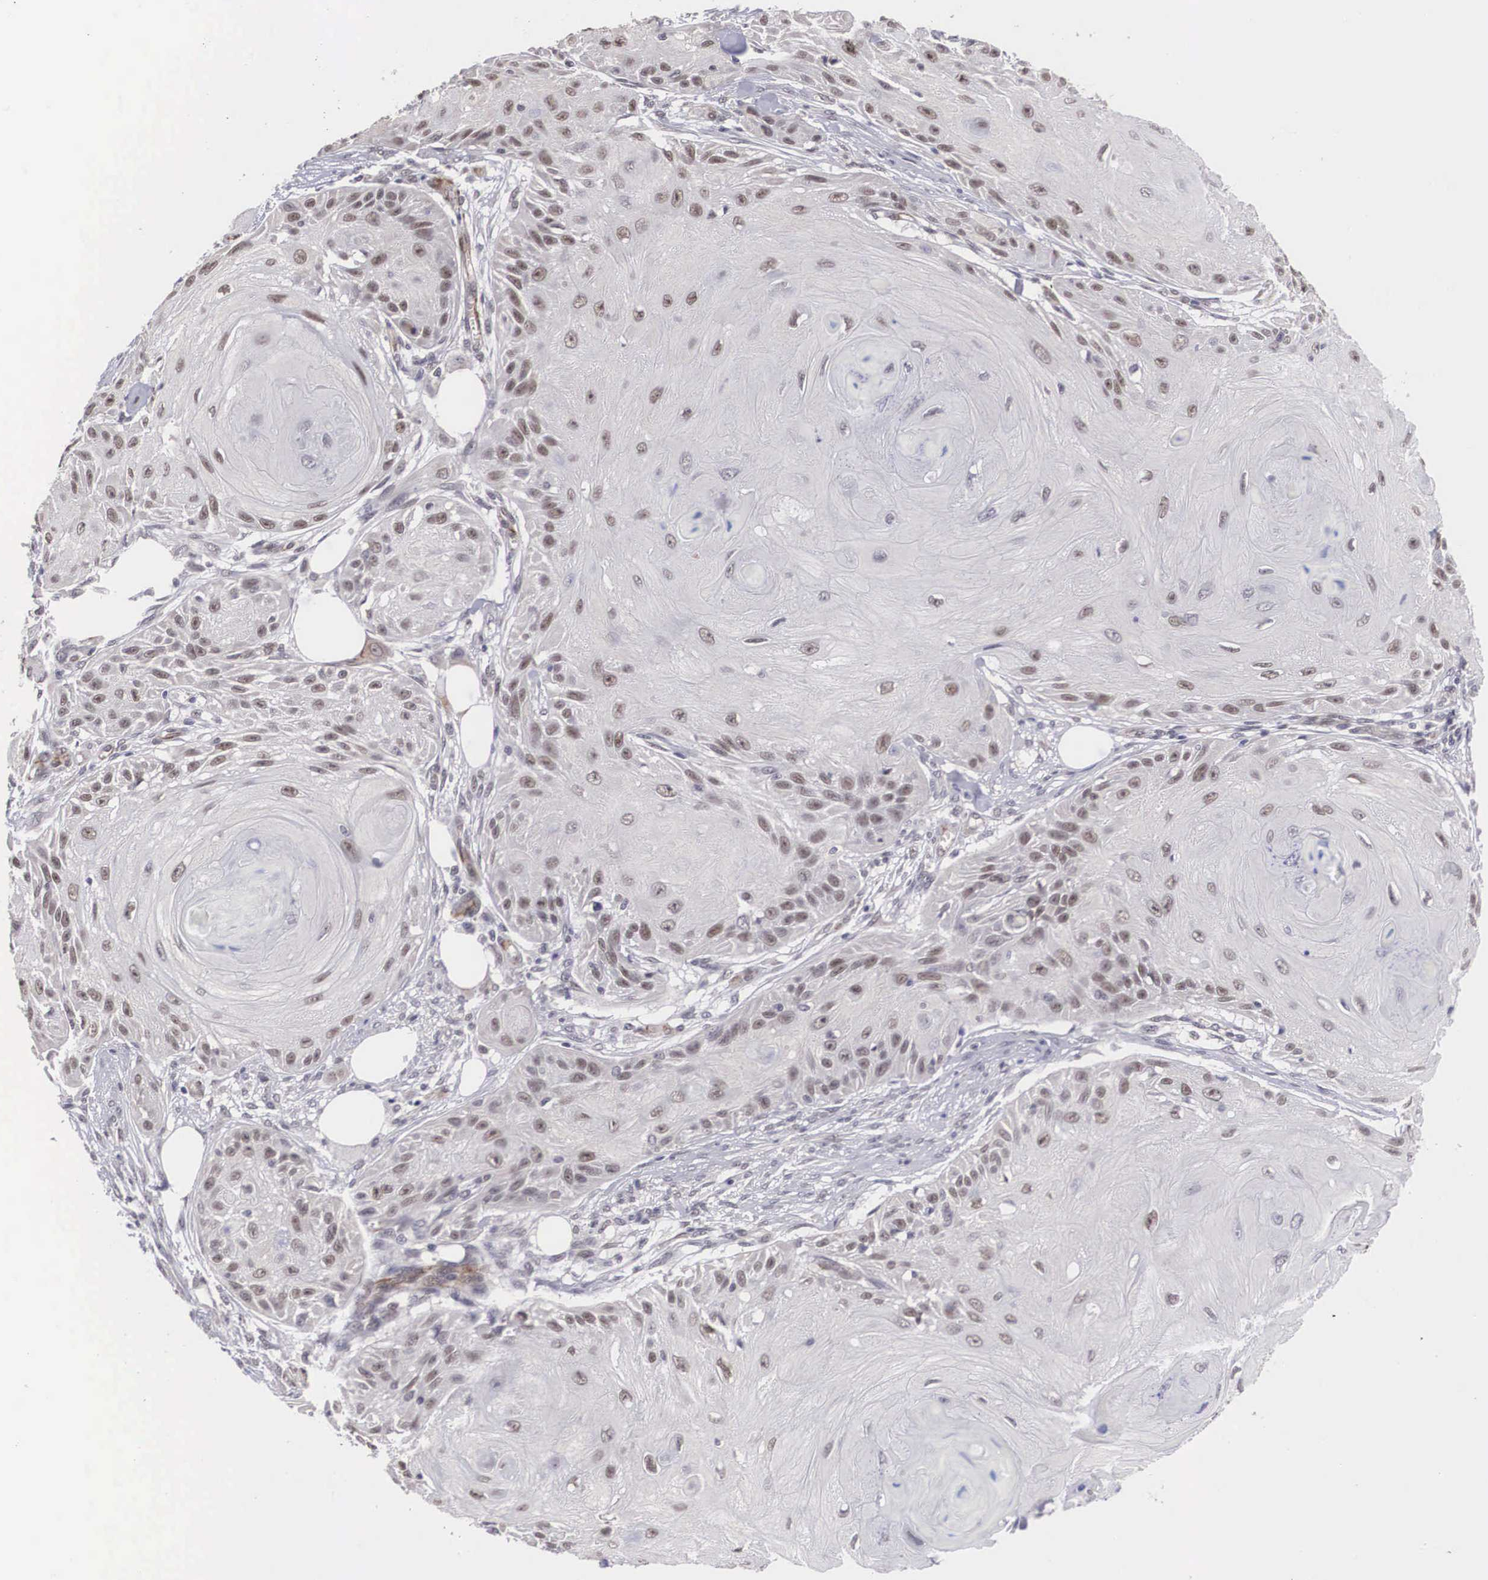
{"staining": {"intensity": "weak", "quantity": "25%-75%", "location": "nuclear"}, "tissue": "skin cancer", "cell_type": "Tumor cells", "image_type": "cancer", "snomed": [{"axis": "morphology", "description": "Squamous cell carcinoma, NOS"}, {"axis": "topography", "description": "Skin"}], "caption": "Immunohistochemical staining of skin cancer (squamous cell carcinoma) displays weak nuclear protein staining in about 25%-75% of tumor cells.", "gene": "MORC2", "patient": {"sex": "female", "age": 88}}